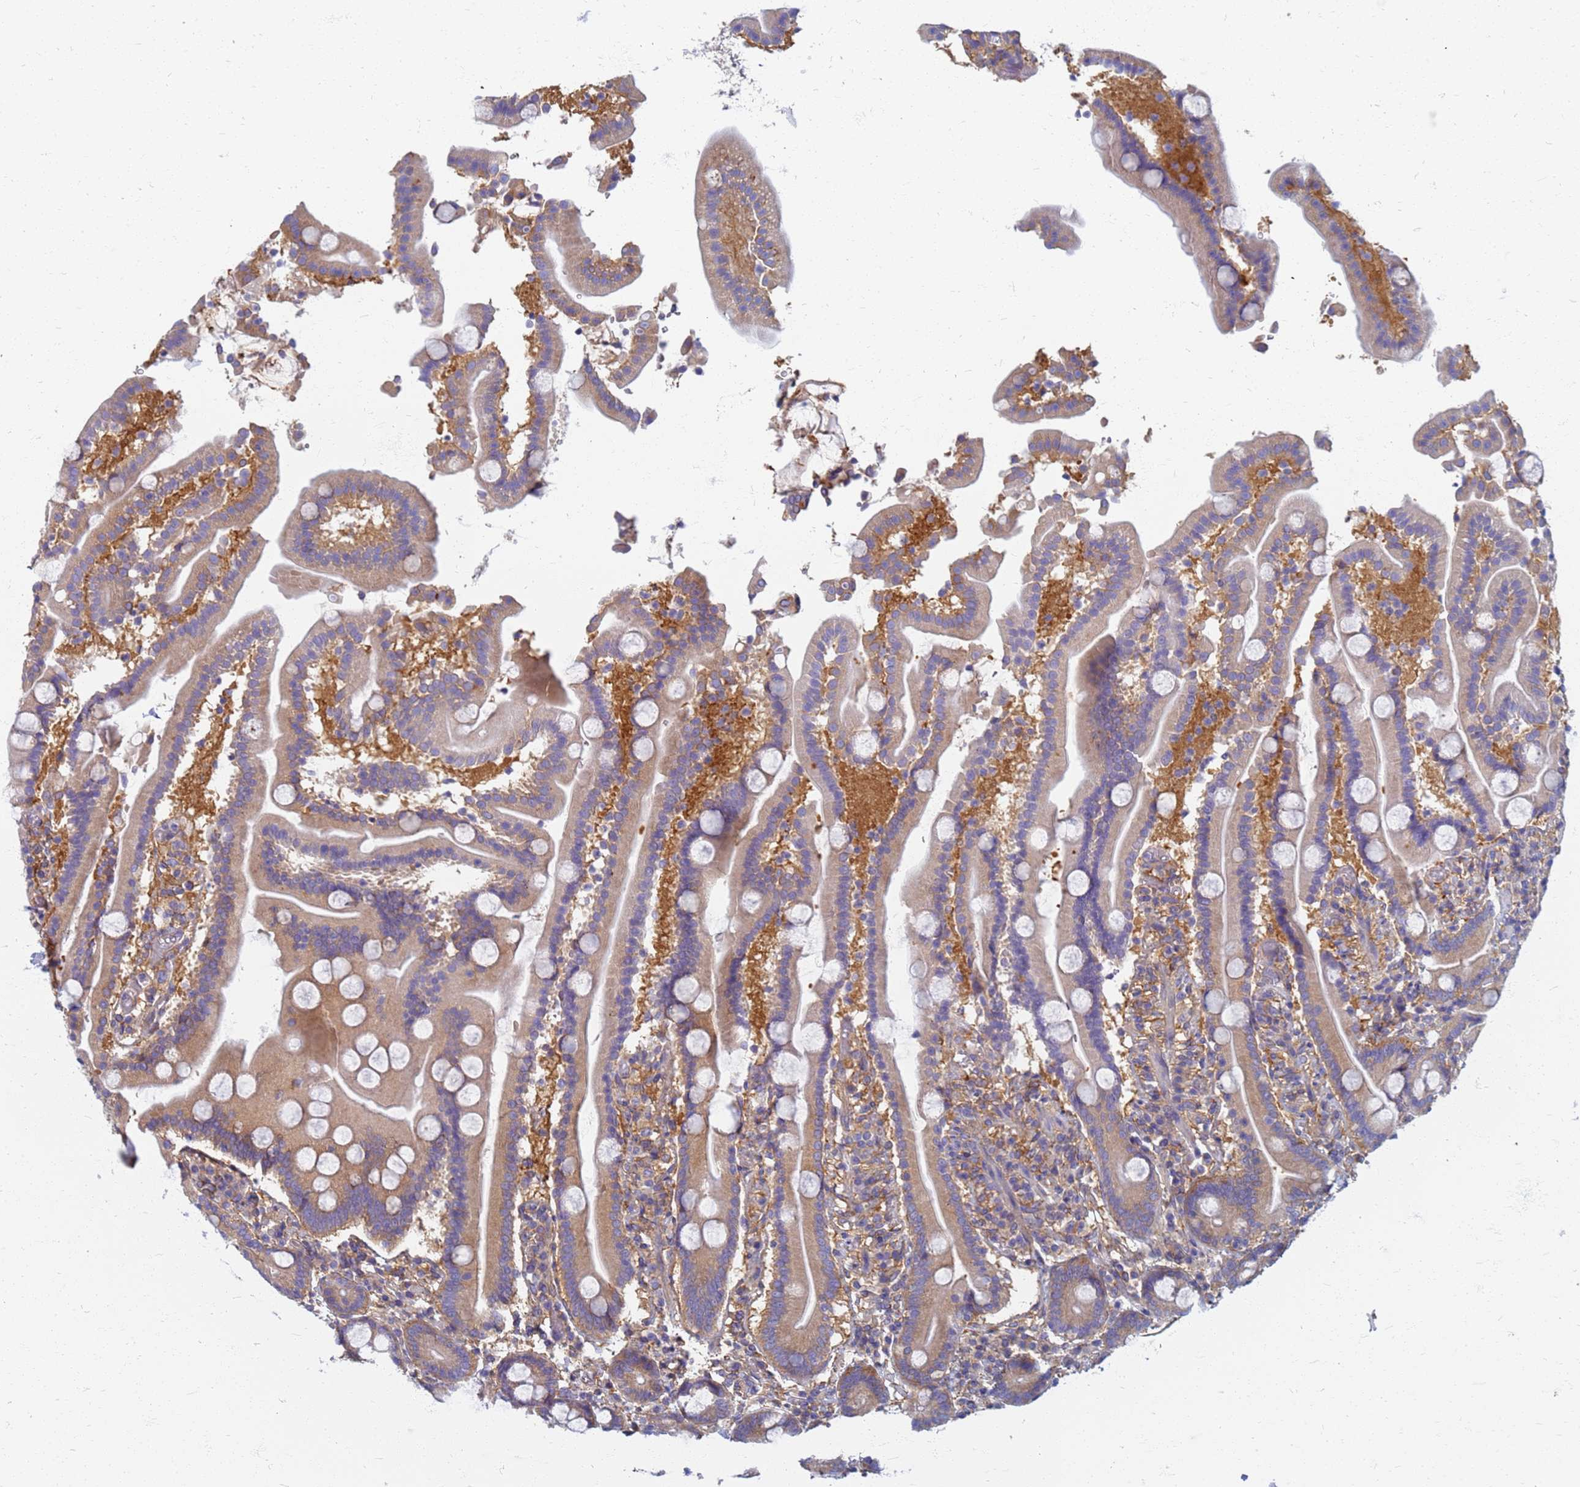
{"staining": {"intensity": "moderate", "quantity": "<25%", "location": "cytoplasmic/membranous"}, "tissue": "duodenum", "cell_type": "Glandular cells", "image_type": "normal", "snomed": [{"axis": "morphology", "description": "Normal tissue, NOS"}, {"axis": "topography", "description": "Duodenum"}], "caption": "Approximately <25% of glandular cells in normal human duodenum reveal moderate cytoplasmic/membranous protein positivity as visualized by brown immunohistochemical staining.", "gene": "EEA1", "patient": {"sex": "male", "age": 55}}